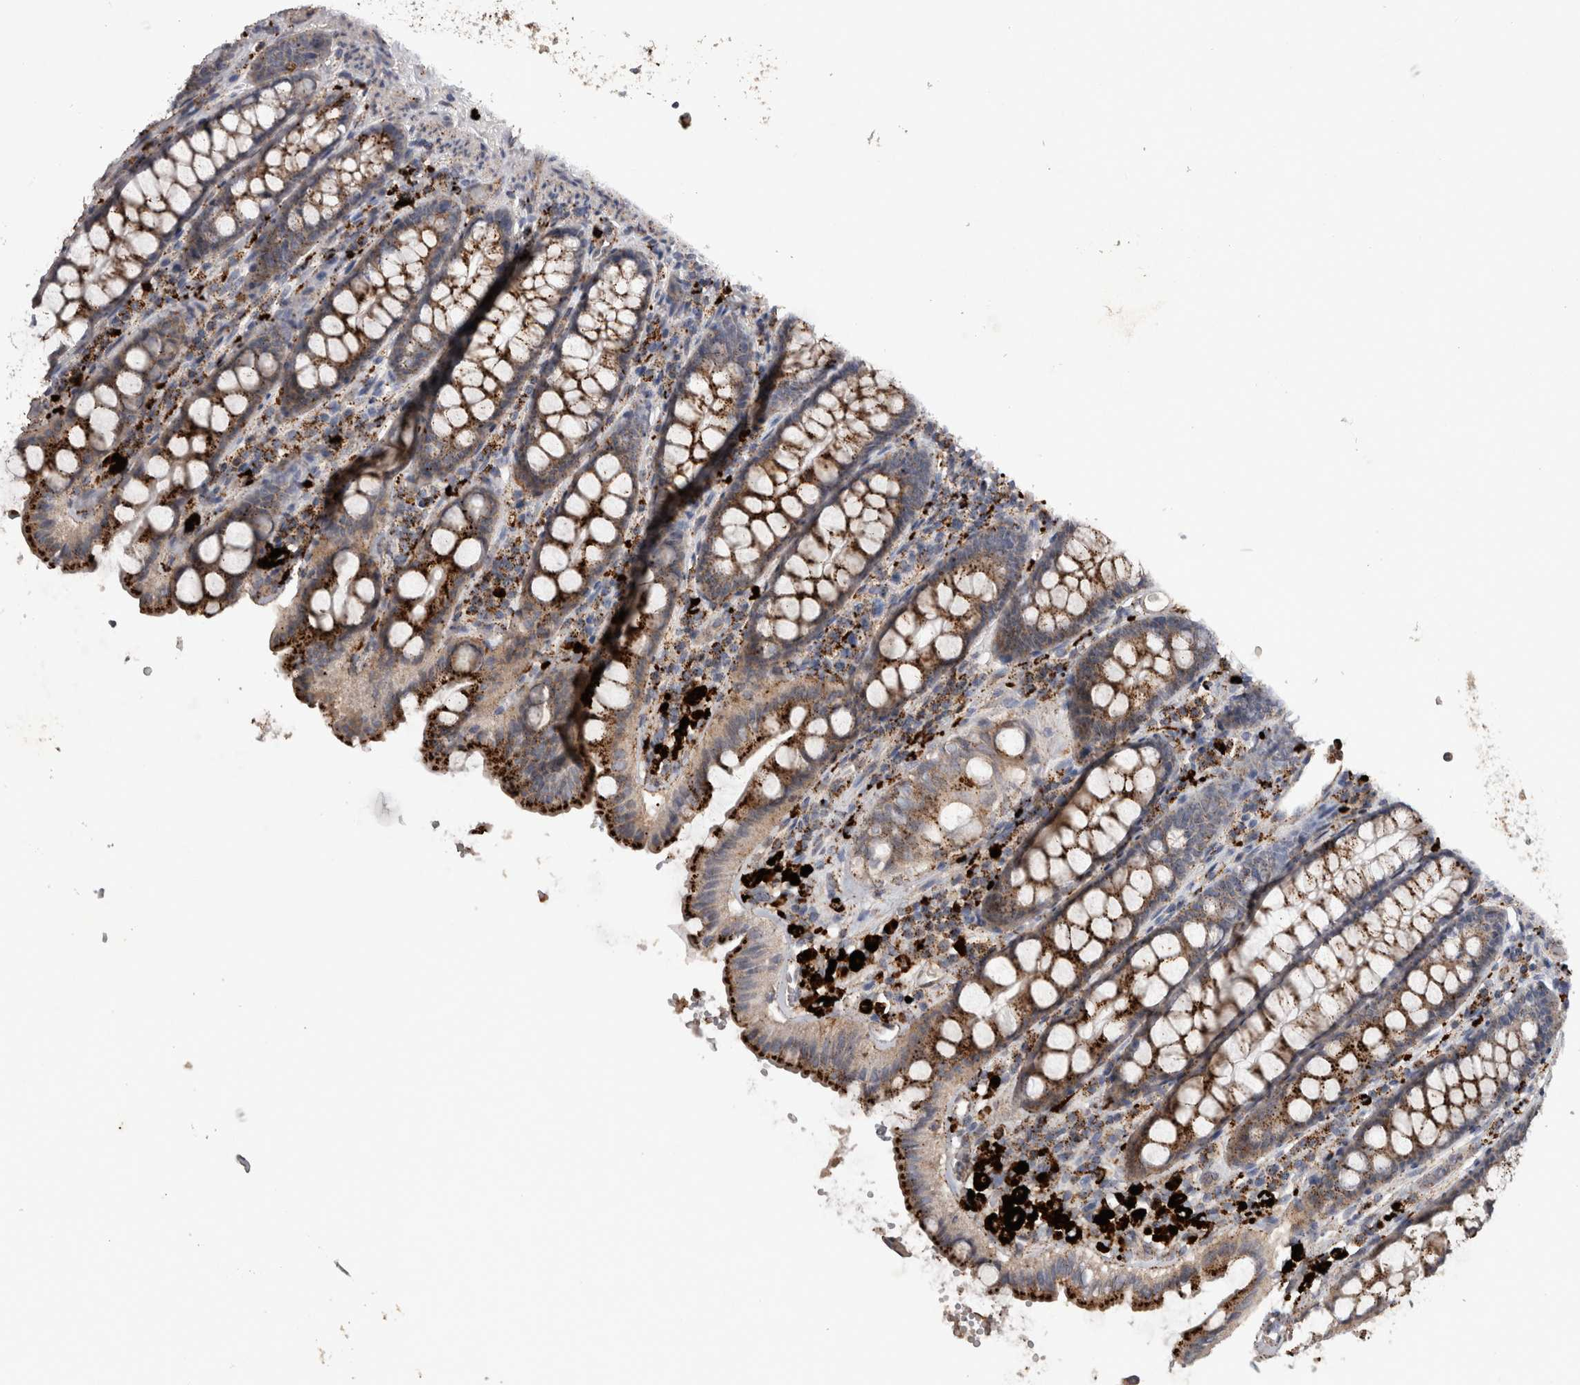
{"staining": {"intensity": "moderate", "quantity": ">75%", "location": "cytoplasmic/membranous"}, "tissue": "colon", "cell_type": "Endothelial cells", "image_type": "normal", "snomed": [{"axis": "morphology", "description": "Normal tissue, NOS"}, {"axis": "topography", "description": "Colon"}, {"axis": "topography", "description": "Peripheral nerve tissue"}], "caption": "Brown immunohistochemical staining in normal colon shows moderate cytoplasmic/membranous positivity in about >75% of endothelial cells. The staining was performed using DAB (3,3'-diaminobenzidine) to visualize the protein expression in brown, while the nuclei were stained in blue with hematoxylin (Magnification: 20x).", "gene": "CTSZ", "patient": {"sex": "female", "age": 61}}